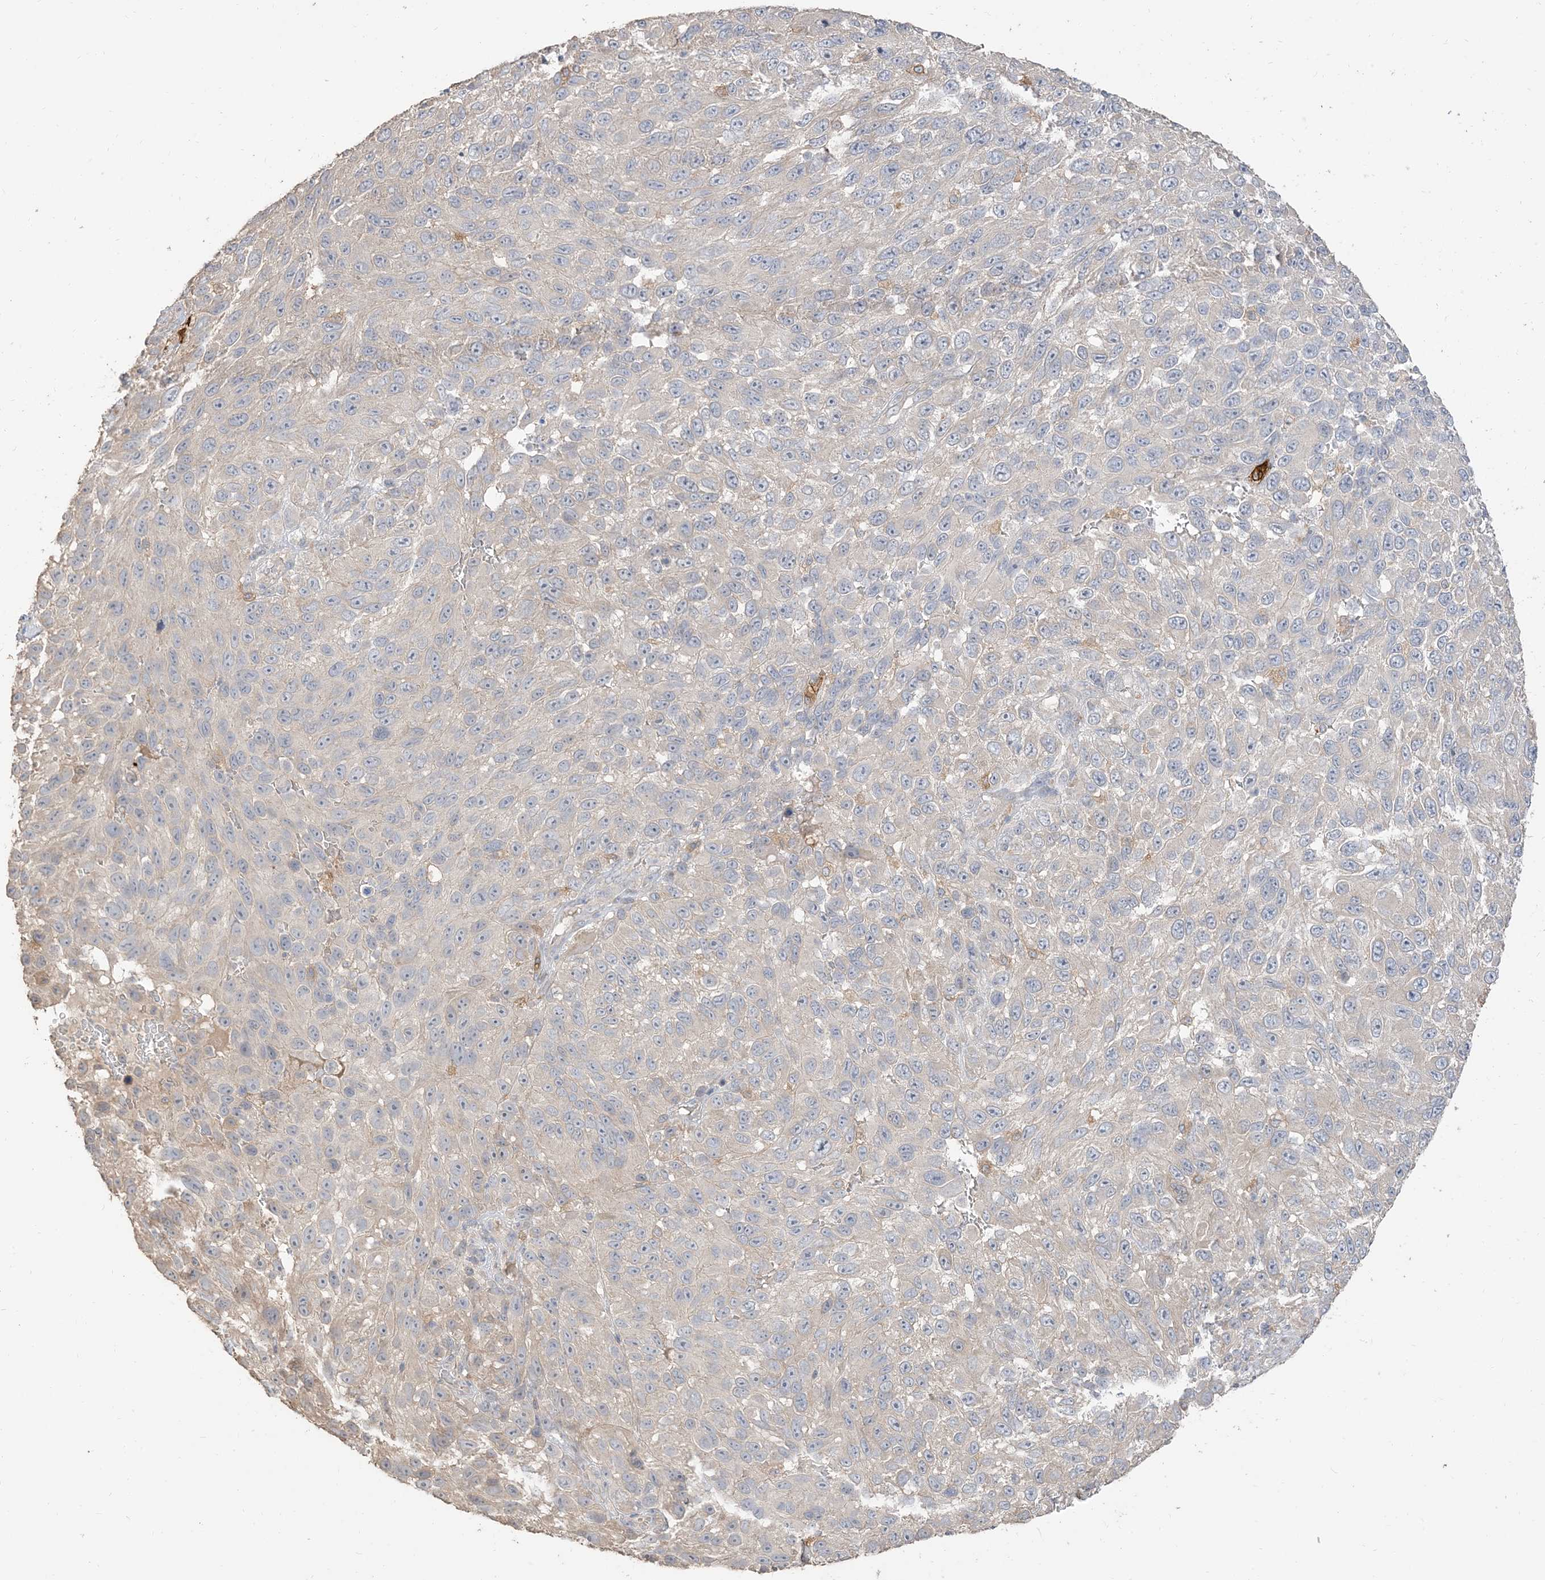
{"staining": {"intensity": "negative", "quantity": "none", "location": "none"}, "tissue": "melanoma", "cell_type": "Tumor cells", "image_type": "cancer", "snomed": [{"axis": "morphology", "description": "Malignant melanoma, NOS"}, {"axis": "topography", "description": "Skin"}], "caption": "This is a photomicrograph of IHC staining of malignant melanoma, which shows no positivity in tumor cells. (IHC, brightfield microscopy, high magnification).", "gene": "RNF175", "patient": {"sex": "female", "age": 94}}